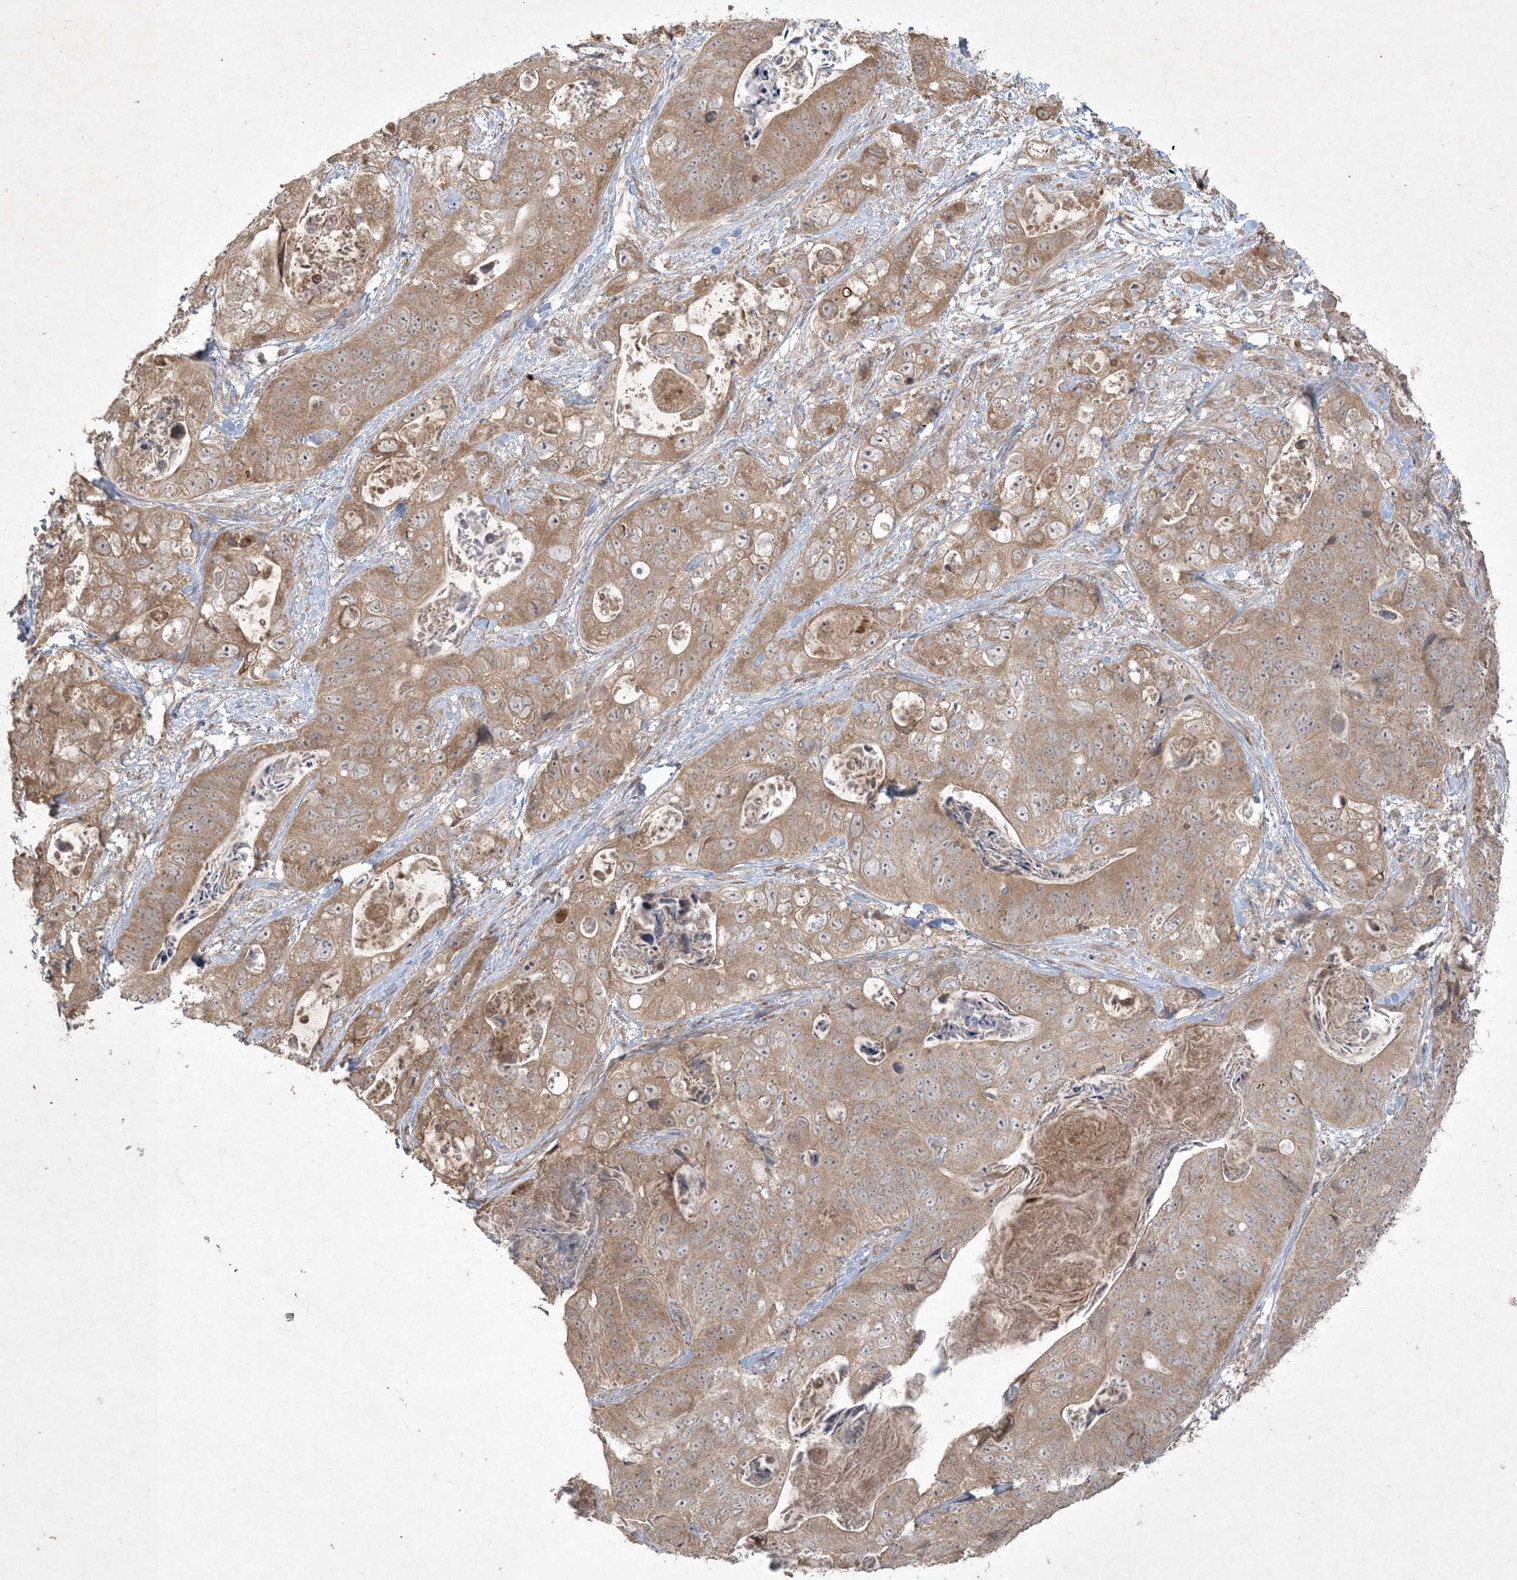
{"staining": {"intensity": "moderate", "quantity": ">75%", "location": "cytoplasmic/membranous,nuclear"}, "tissue": "stomach cancer", "cell_type": "Tumor cells", "image_type": "cancer", "snomed": [{"axis": "morphology", "description": "Adenocarcinoma, NOS"}, {"axis": "topography", "description": "Stomach"}], "caption": "Moderate cytoplasmic/membranous and nuclear expression for a protein is seen in about >75% of tumor cells of stomach cancer (adenocarcinoma) using IHC.", "gene": "NRBP2", "patient": {"sex": "female", "age": 89}}